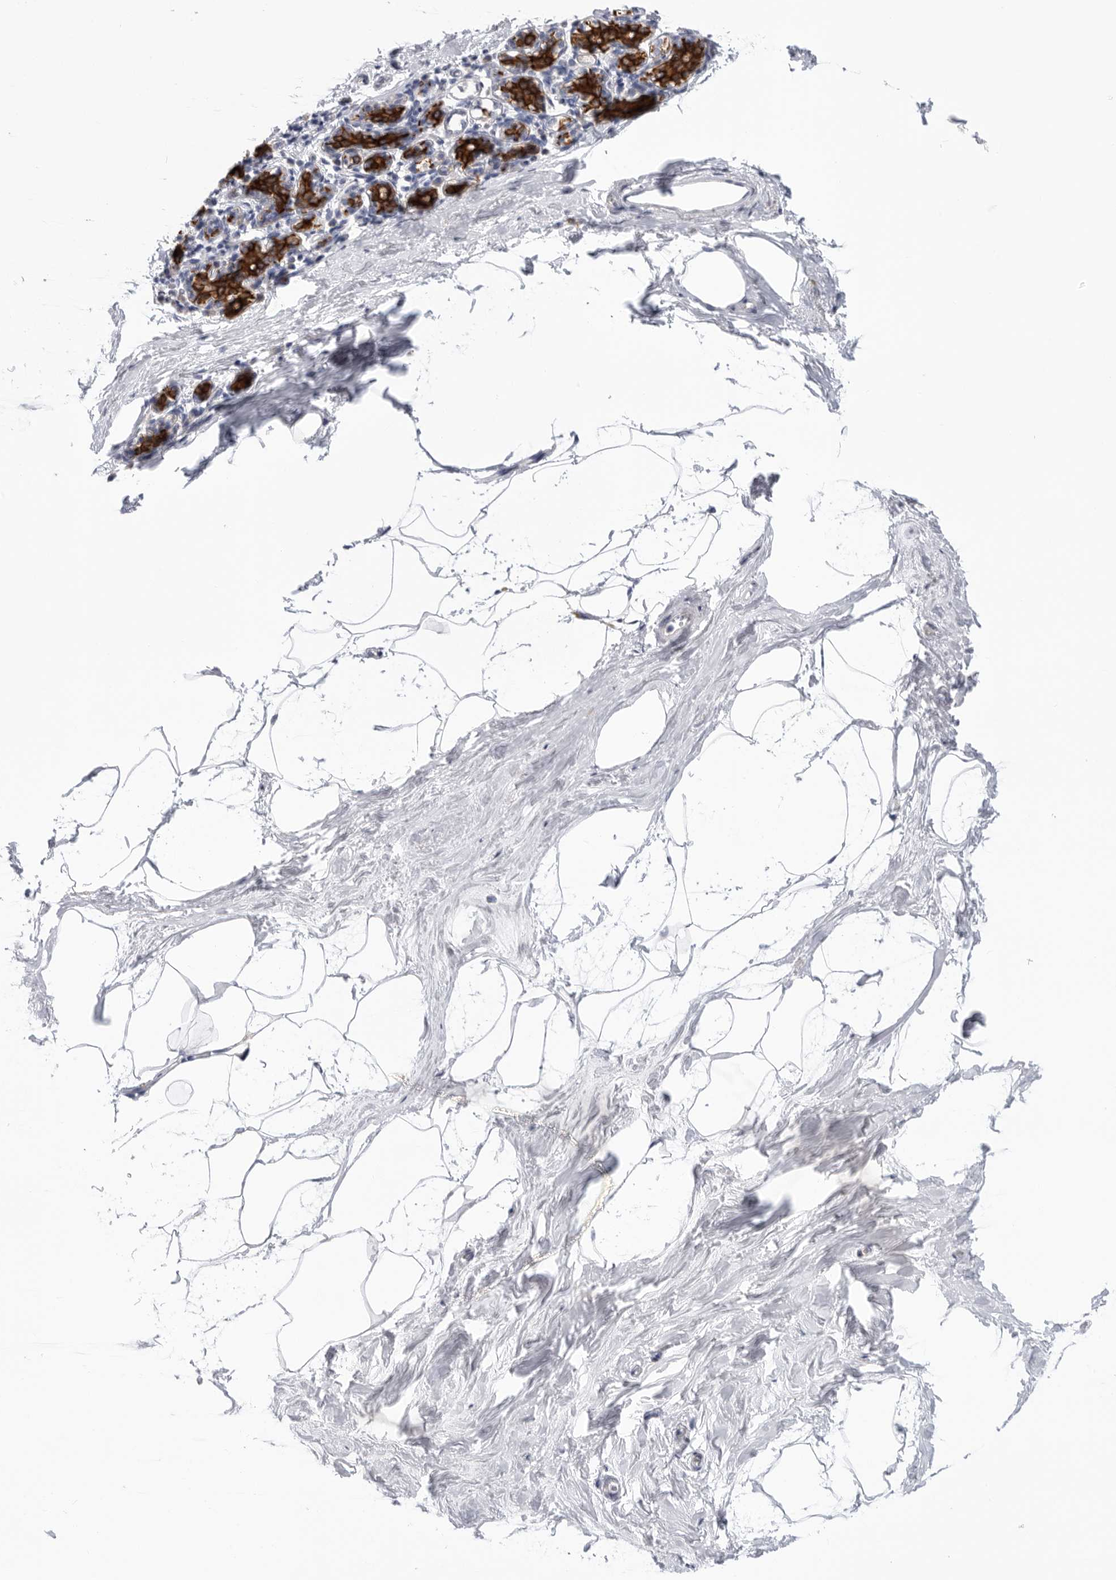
{"staining": {"intensity": "negative", "quantity": "none", "location": "none"}, "tissue": "breast", "cell_type": "Adipocytes", "image_type": "normal", "snomed": [{"axis": "morphology", "description": "Normal tissue, NOS"}, {"axis": "topography", "description": "Breast"}], "caption": "High magnification brightfield microscopy of normal breast stained with DAB (3,3'-diaminobenzidine) (brown) and counterstained with hematoxylin (blue): adipocytes show no significant expression. (DAB immunohistochemistry, high magnification).", "gene": "MTFR1L", "patient": {"sex": "female", "age": 62}}